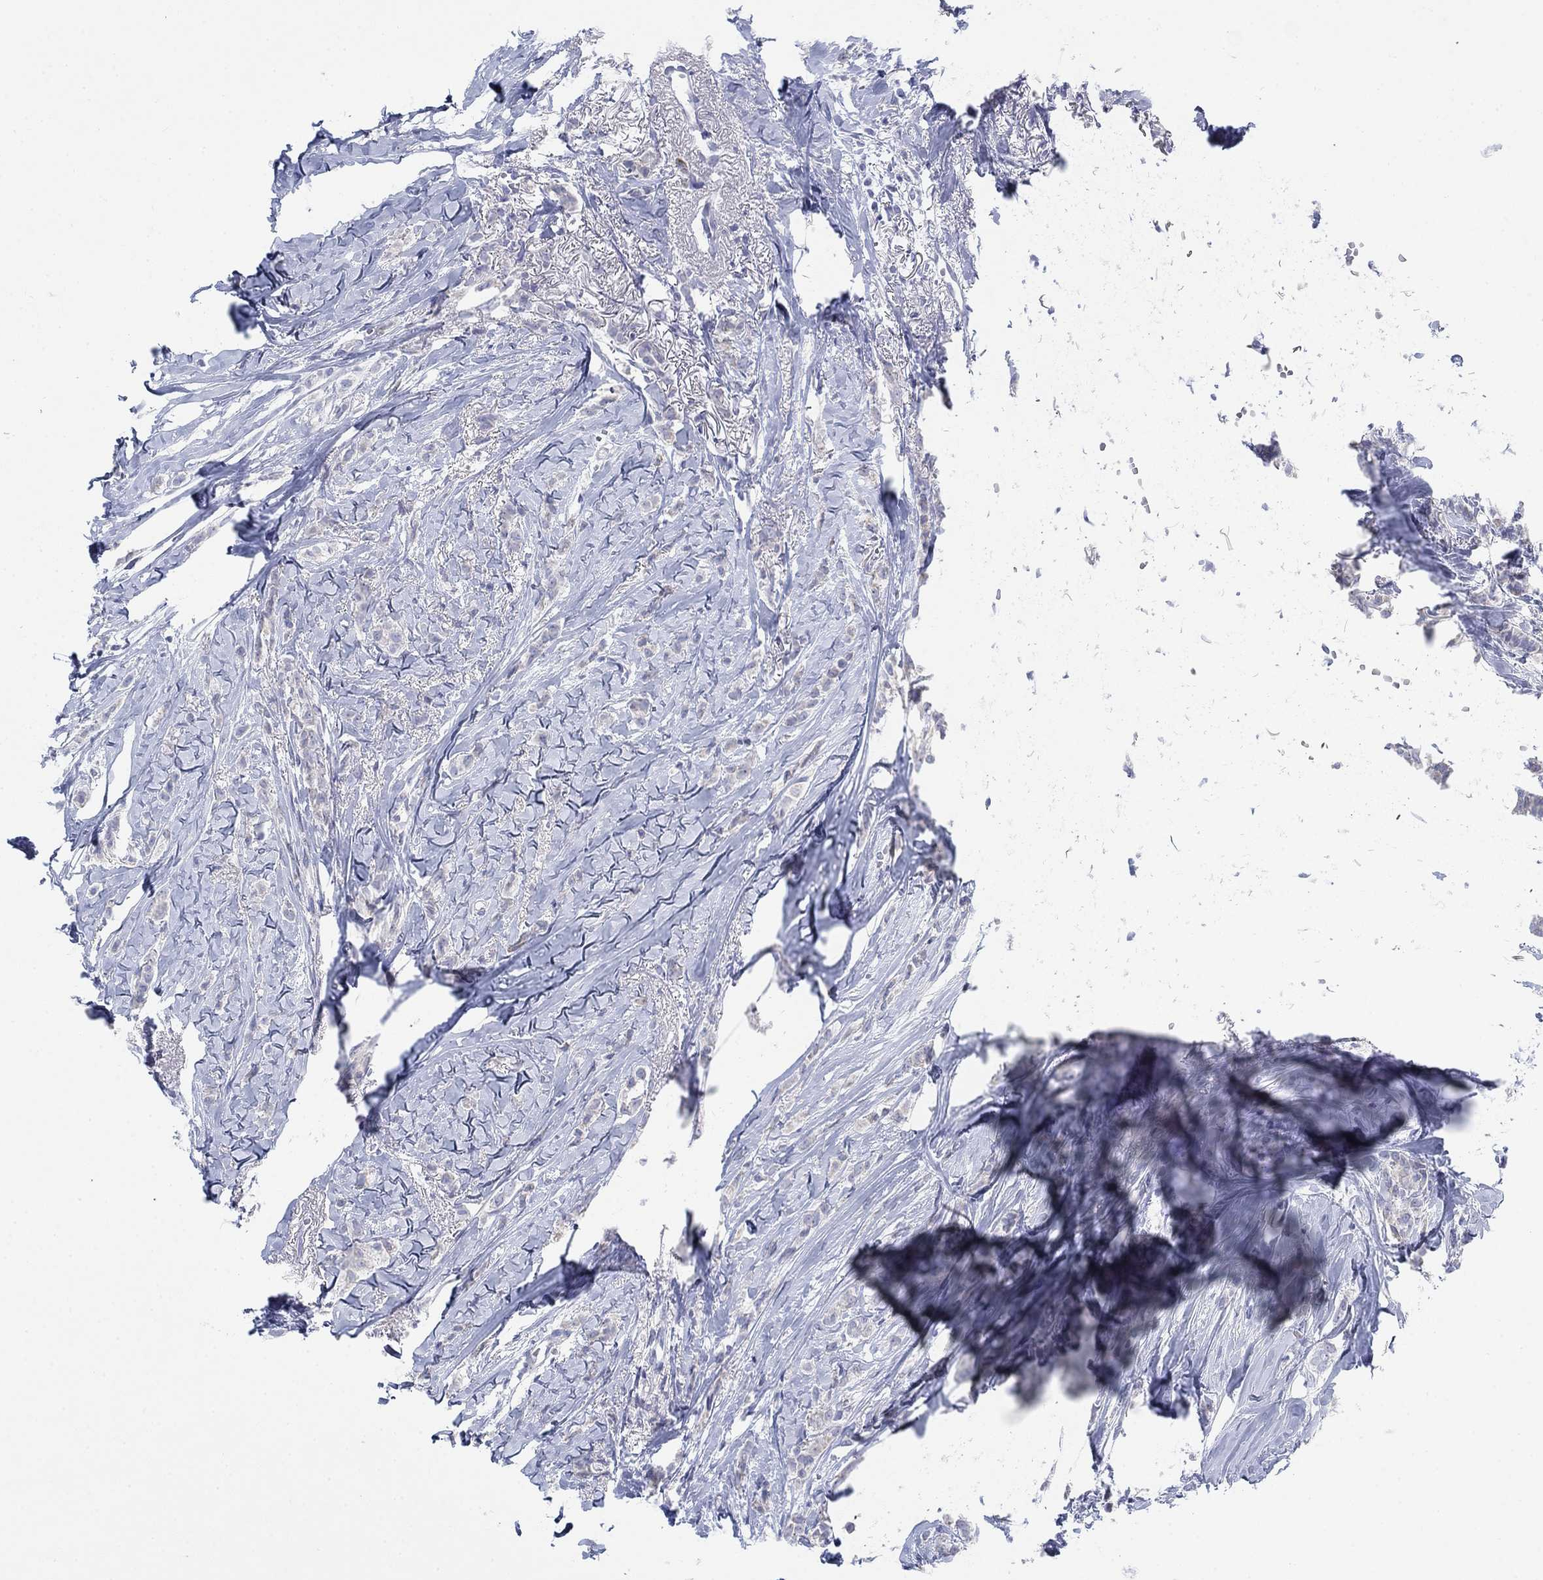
{"staining": {"intensity": "negative", "quantity": "none", "location": "none"}, "tissue": "breast cancer", "cell_type": "Tumor cells", "image_type": "cancer", "snomed": [{"axis": "morphology", "description": "Duct carcinoma"}, {"axis": "topography", "description": "Breast"}], "caption": "Photomicrograph shows no protein expression in tumor cells of breast cancer tissue. Nuclei are stained in blue.", "gene": "SCCPDH", "patient": {"sex": "female", "age": 85}}